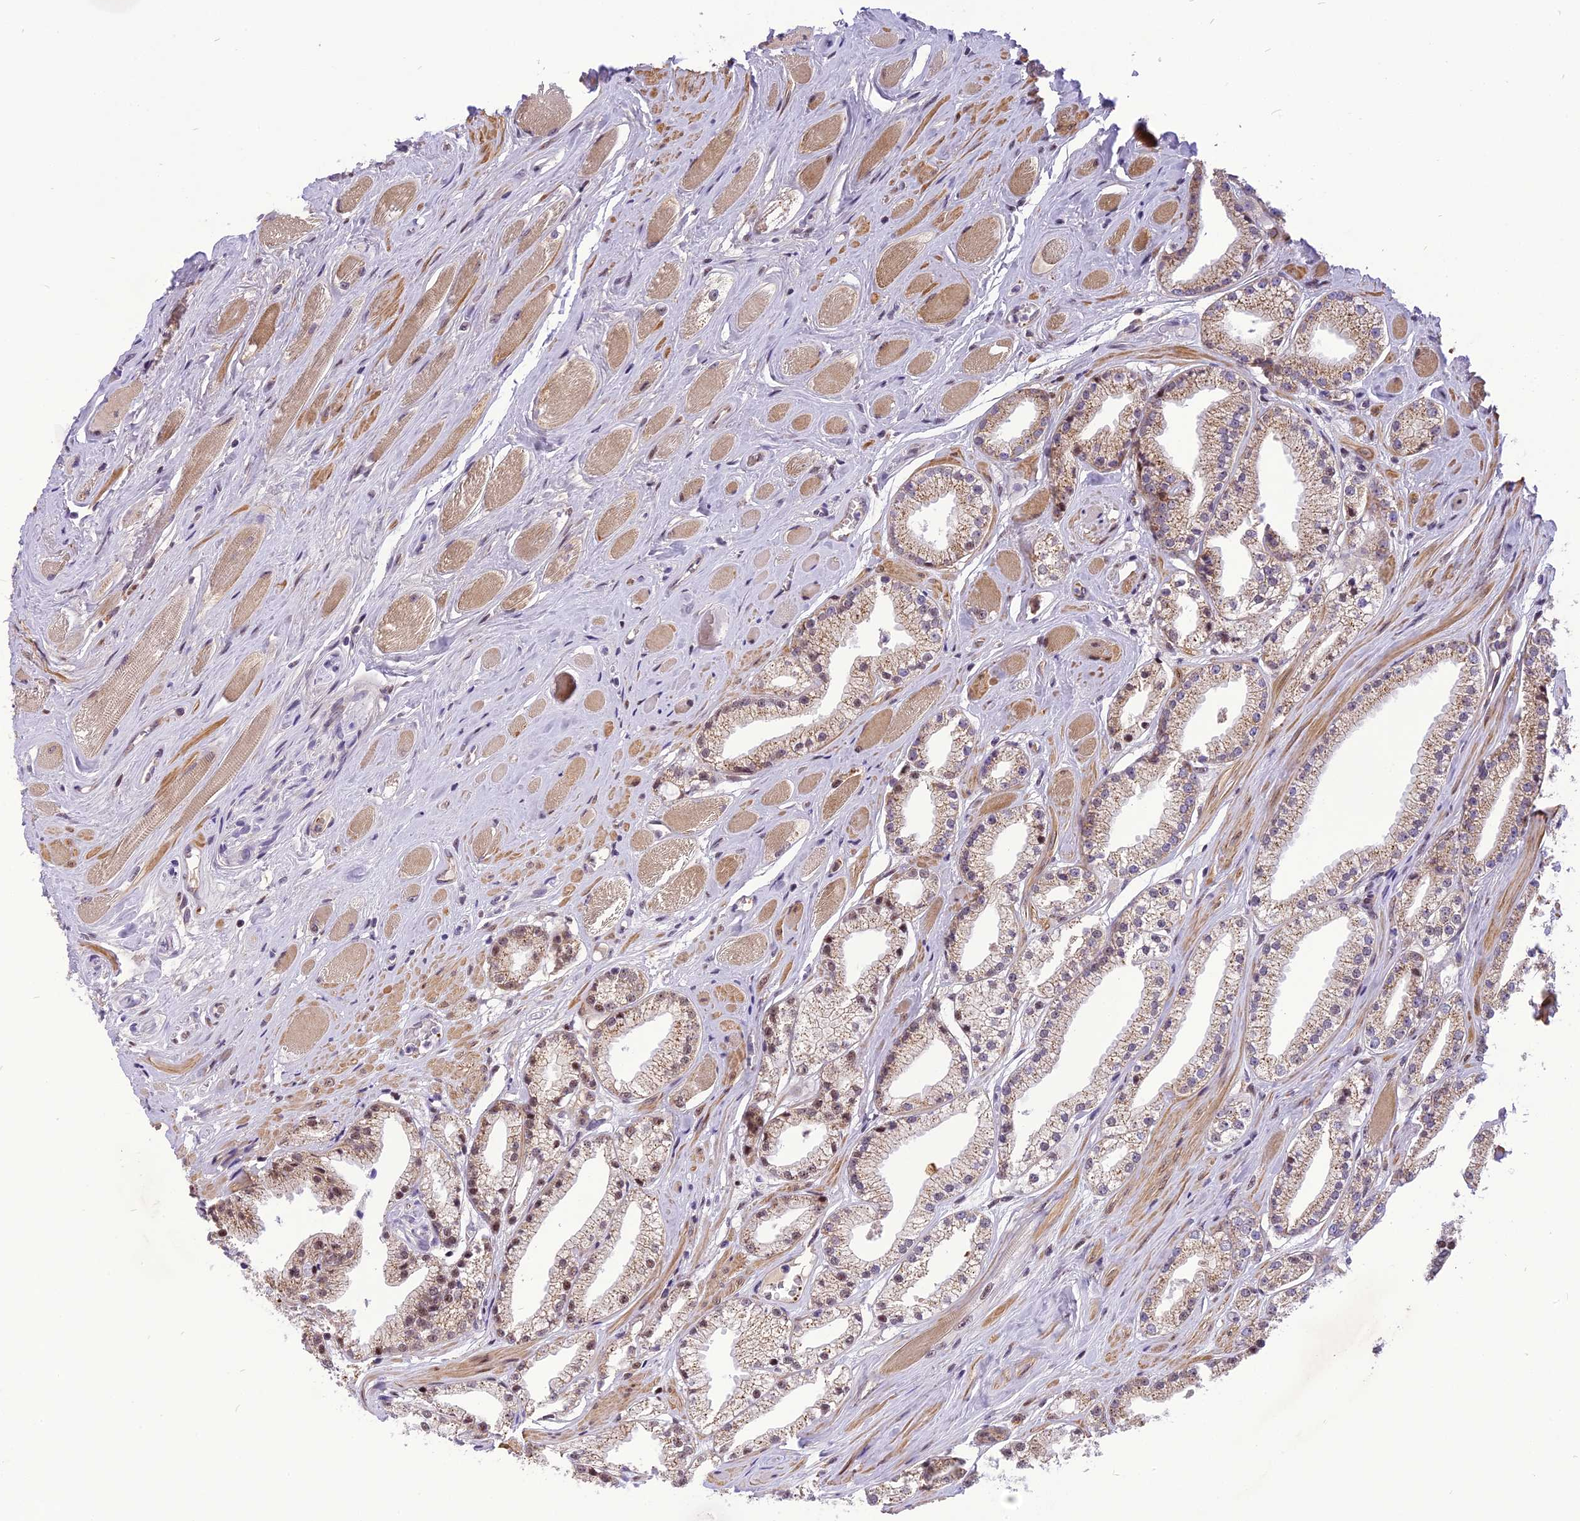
{"staining": {"intensity": "moderate", "quantity": "25%-75%", "location": "cytoplasmic/membranous,nuclear"}, "tissue": "prostate cancer", "cell_type": "Tumor cells", "image_type": "cancer", "snomed": [{"axis": "morphology", "description": "Adenocarcinoma, High grade"}, {"axis": "topography", "description": "Prostate"}], "caption": "High-grade adenocarcinoma (prostate) was stained to show a protein in brown. There is medium levels of moderate cytoplasmic/membranous and nuclear staining in approximately 25%-75% of tumor cells. Nuclei are stained in blue.", "gene": "CMC1", "patient": {"sex": "male", "age": 67}}